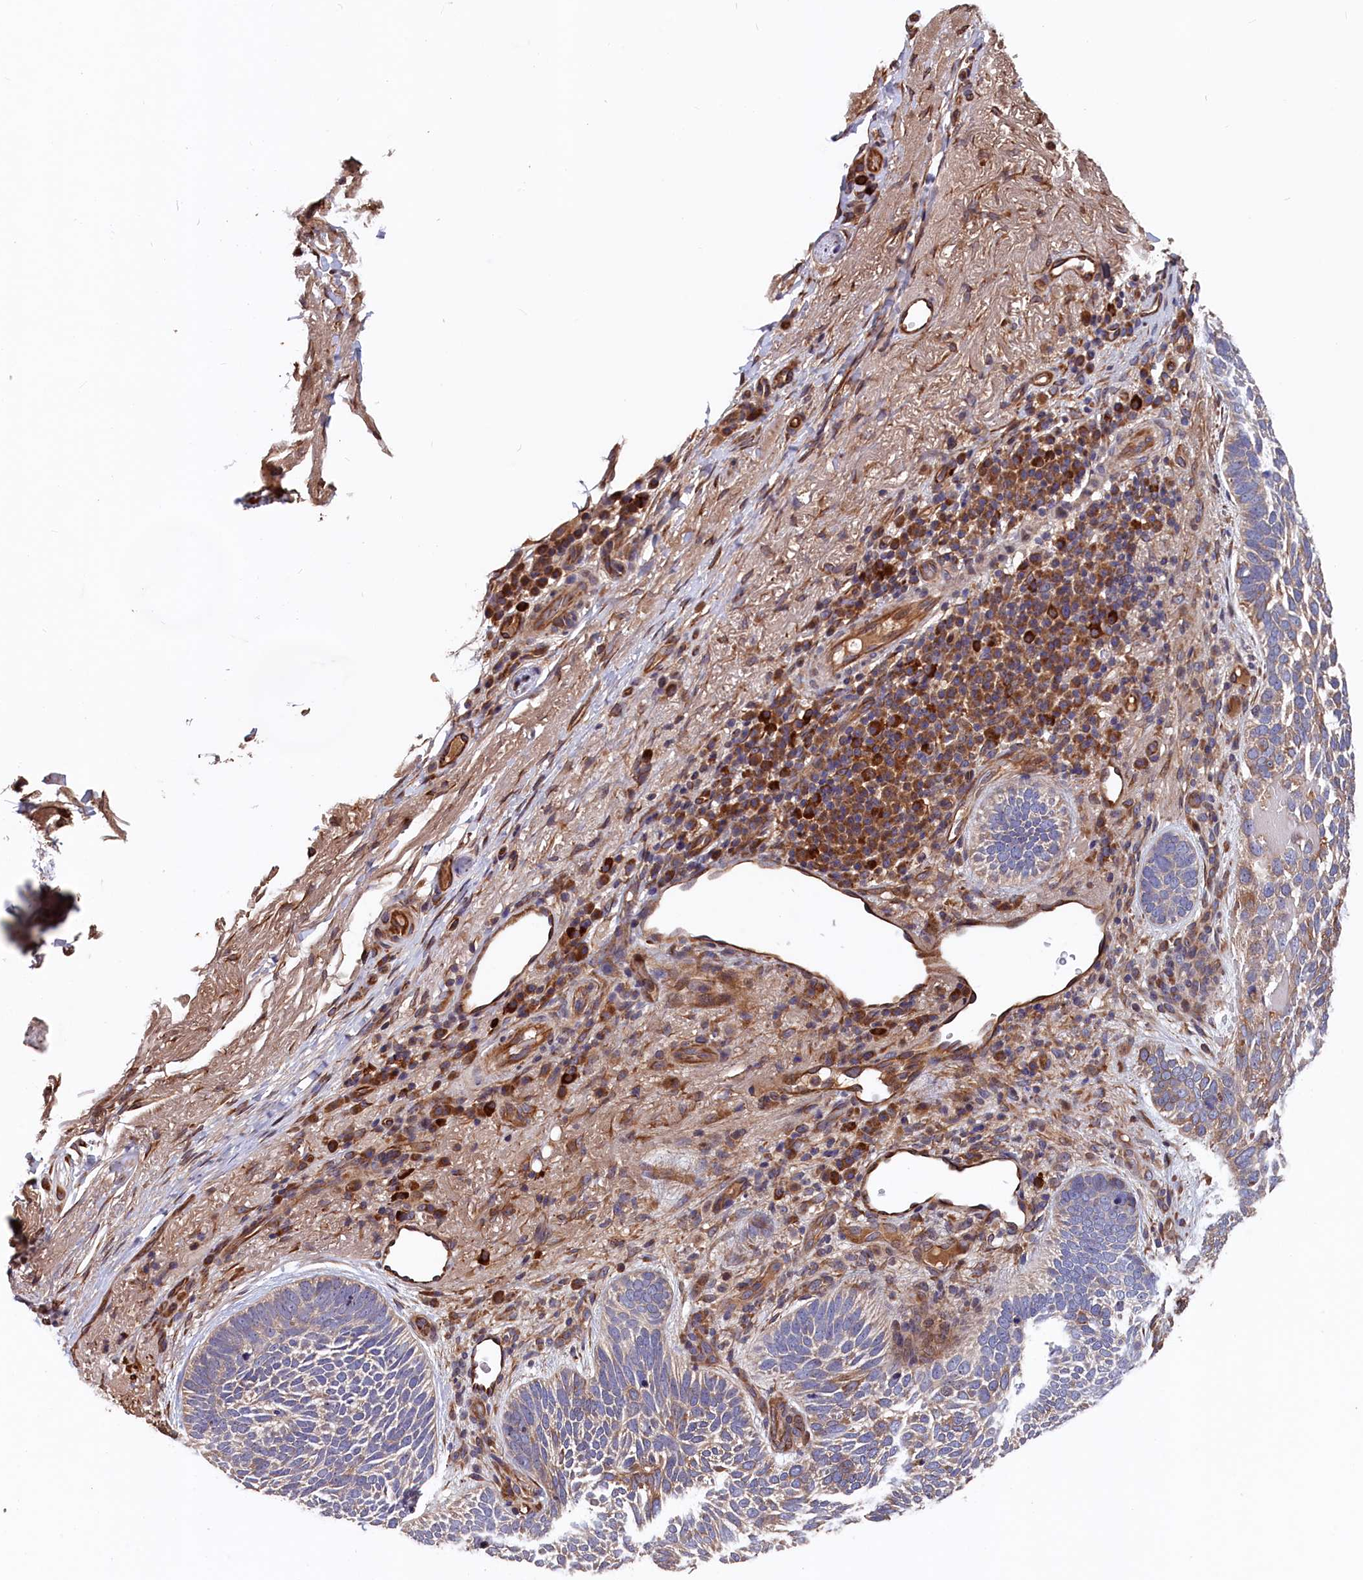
{"staining": {"intensity": "negative", "quantity": "none", "location": "none"}, "tissue": "skin cancer", "cell_type": "Tumor cells", "image_type": "cancer", "snomed": [{"axis": "morphology", "description": "Basal cell carcinoma"}, {"axis": "topography", "description": "Skin"}], "caption": "There is no significant staining in tumor cells of skin basal cell carcinoma.", "gene": "GREB1L", "patient": {"sex": "female", "age": 85}}